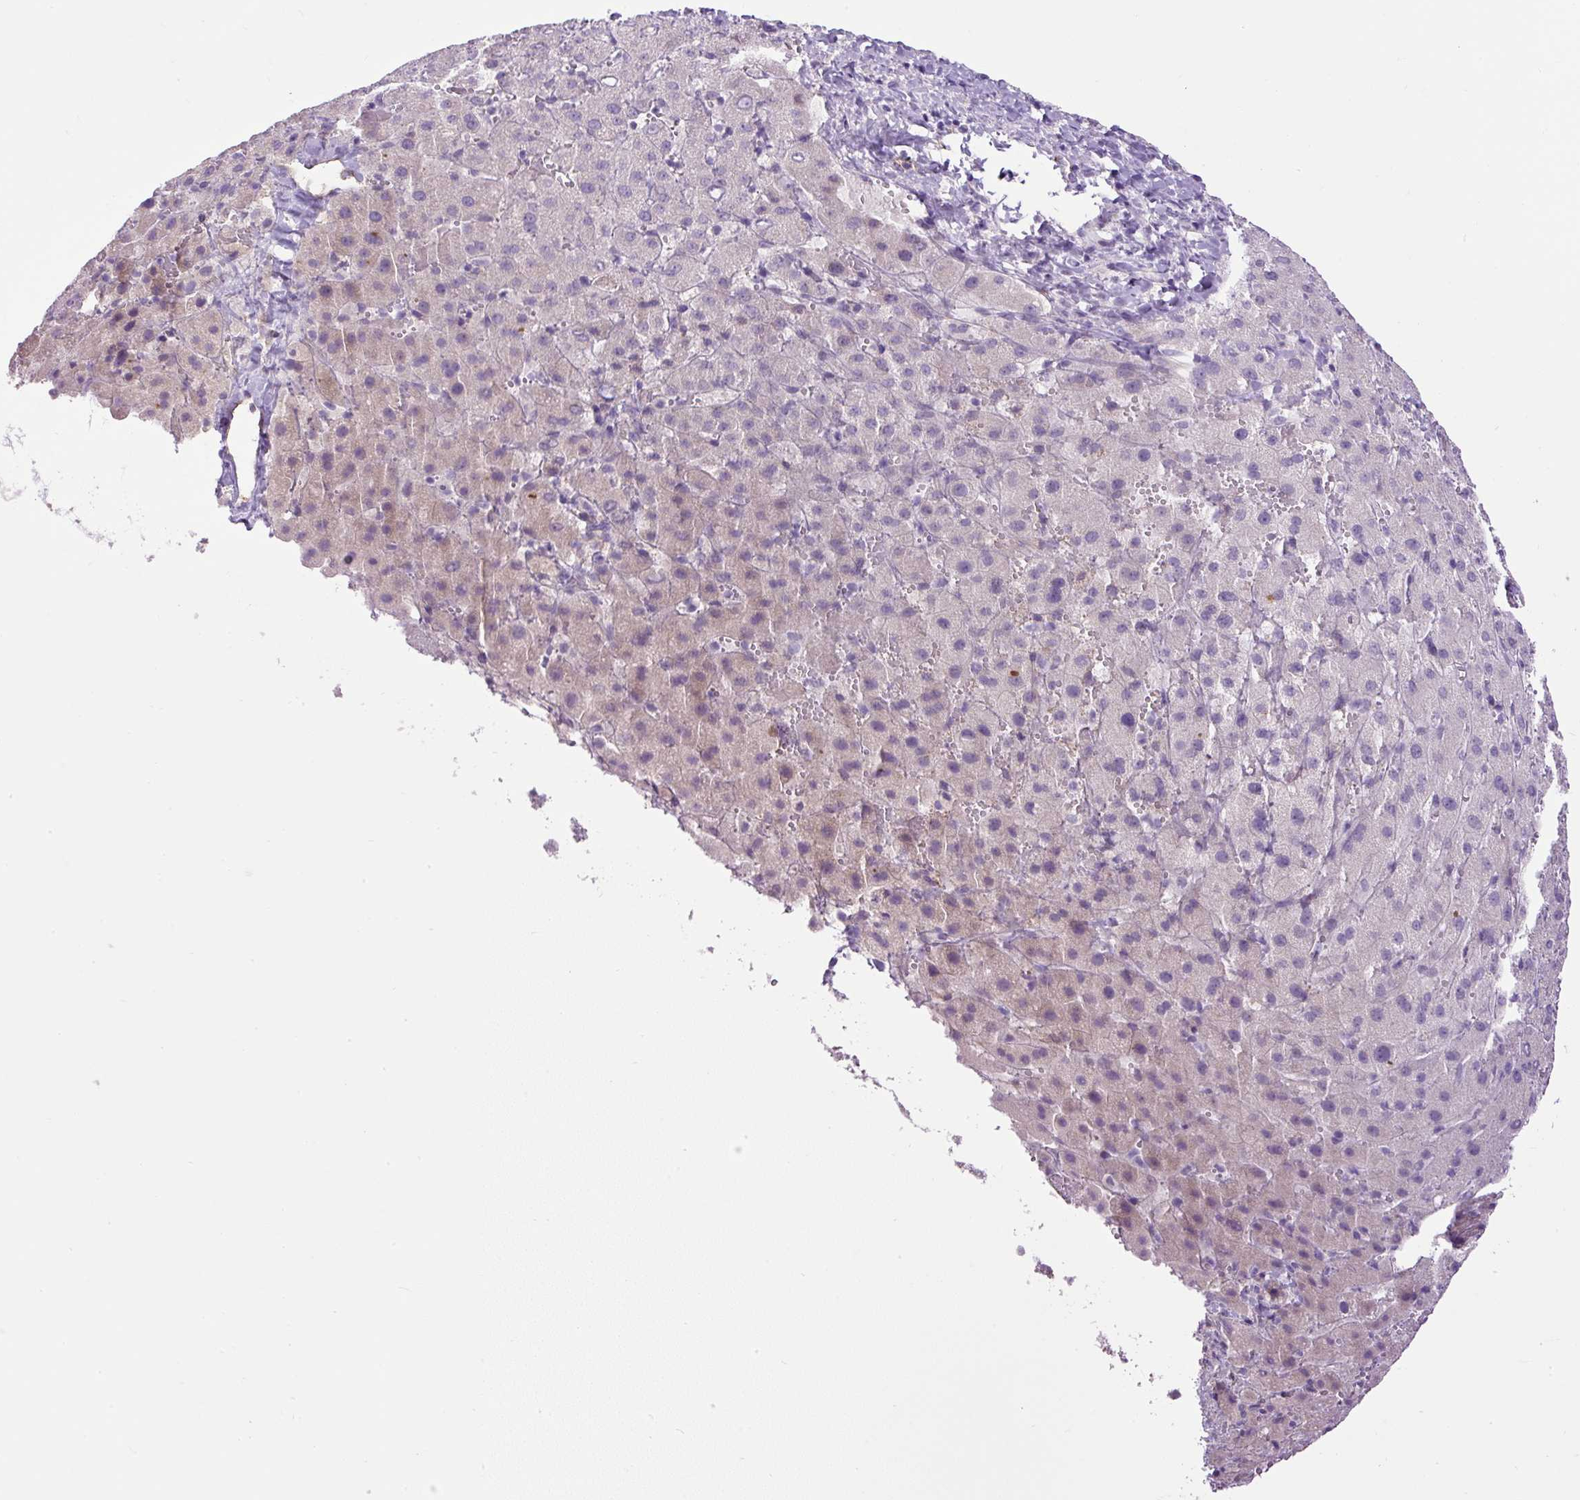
{"staining": {"intensity": "weak", "quantity": "<25%", "location": "cytoplasmic/membranous"}, "tissue": "liver cancer", "cell_type": "Tumor cells", "image_type": "cancer", "snomed": [{"axis": "morphology", "description": "Carcinoma, Hepatocellular, NOS"}, {"axis": "topography", "description": "Liver"}], "caption": "Tumor cells show no significant staining in liver cancer. The staining is performed using DAB brown chromogen with nuclei counter-stained in using hematoxylin.", "gene": "LEFTY2", "patient": {"sex": "female", "age": 58}}